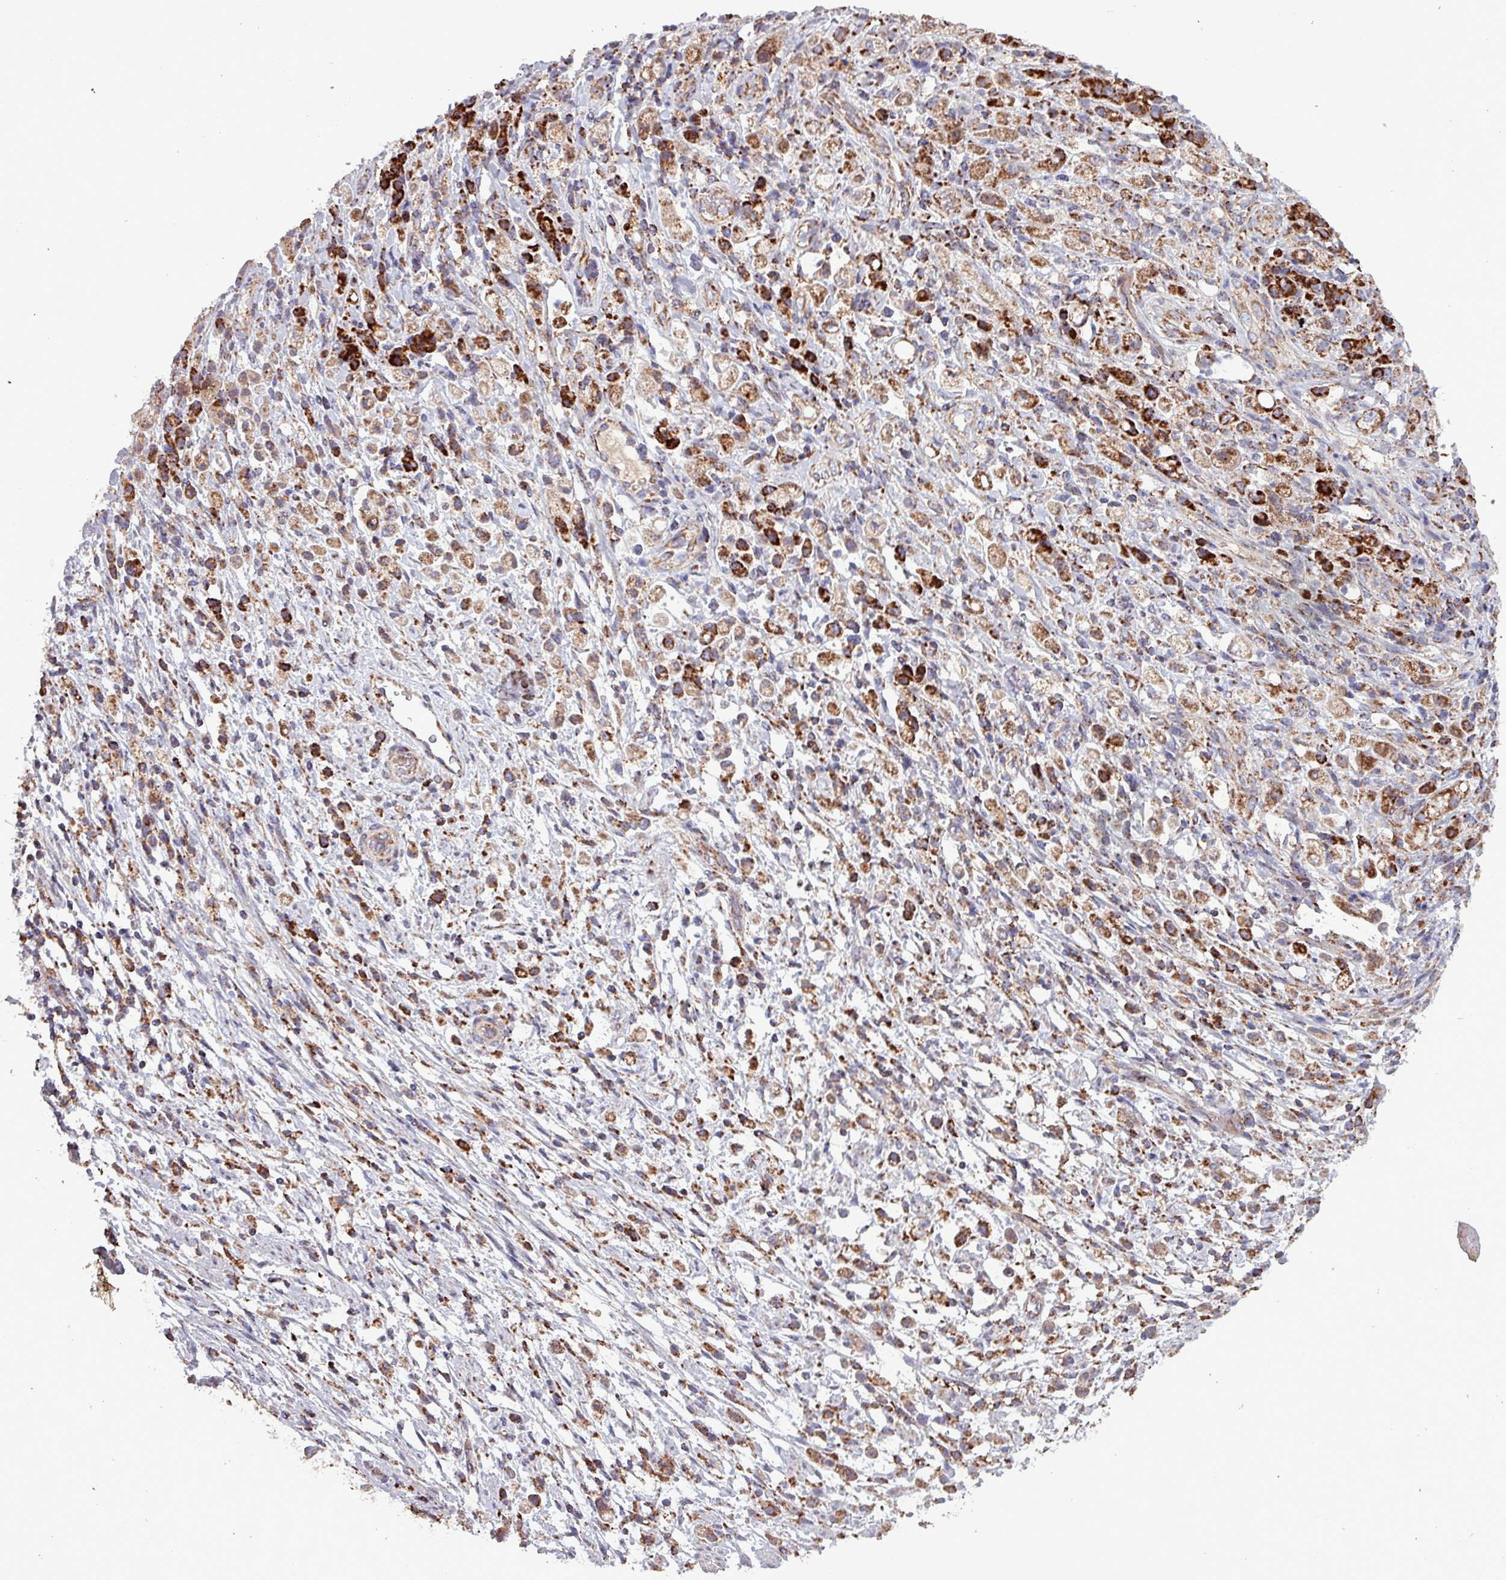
{"staining": {"intensity": "strong", "quantity": ">75%", "location": "cytoplasmic/membranous"}, "tissue": "stomach cancer", "cell_type": "Tumor cells", "image_type": "cancer", "snomed": [{"axis": "morphology", "description": "Adenocarcinoma, NOS"}, {"axis": "topography", "description": "Stomach"}], "caption": "Human stomach cancer stained with a brown dye reveals strong cytoplasmic/membranous positive positivity in approximately >75% of tumor cells.", "gene": "ZNF322", "patient": {"sex": "female", "age": 60}}